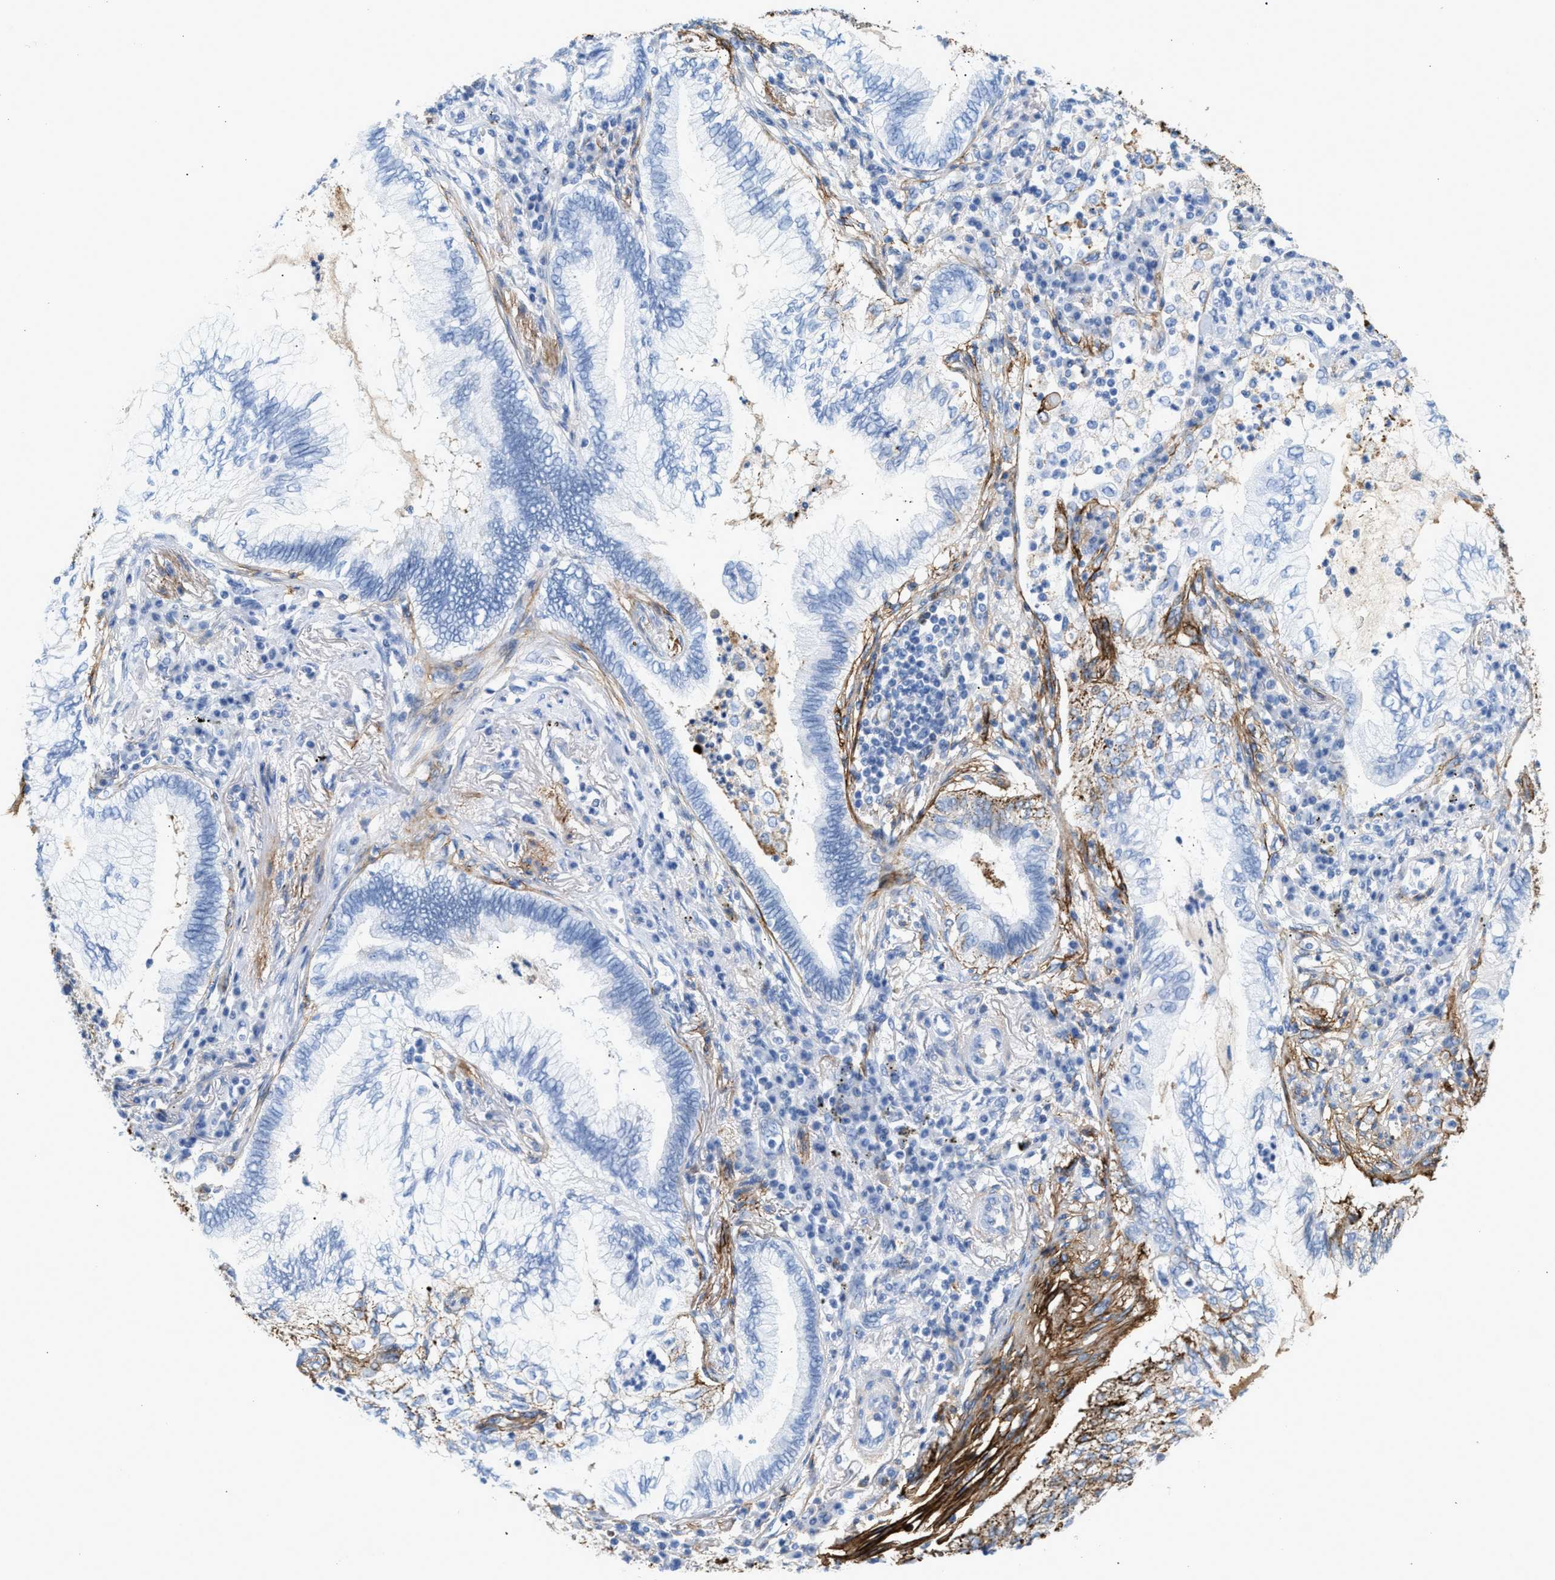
{"staining": {"intensity": "negative", "quantity": "none", "location": "none"}, "tissue": "lung cancer", "cell_type": "Tumor cells", "image_type": "cancer", "snomed": [{"axis": "morphology", "description": "Normal tissue, NOS"}, {"axis": "morphology", "description": "Adenocarcinoma, NOS"}, {"axis": "topography", "description": "Bronchus"}, {"axis": "topography", "description": "Lung"}], "caption": "DAB (3,3'-diaminobenzidine) immunohistochemical staining of human lung cancer (adenocarcinoma) shows no significant positivity in tumor cells.", "gene": "TNR", "patient": {"sex": "female", "age": 70}}